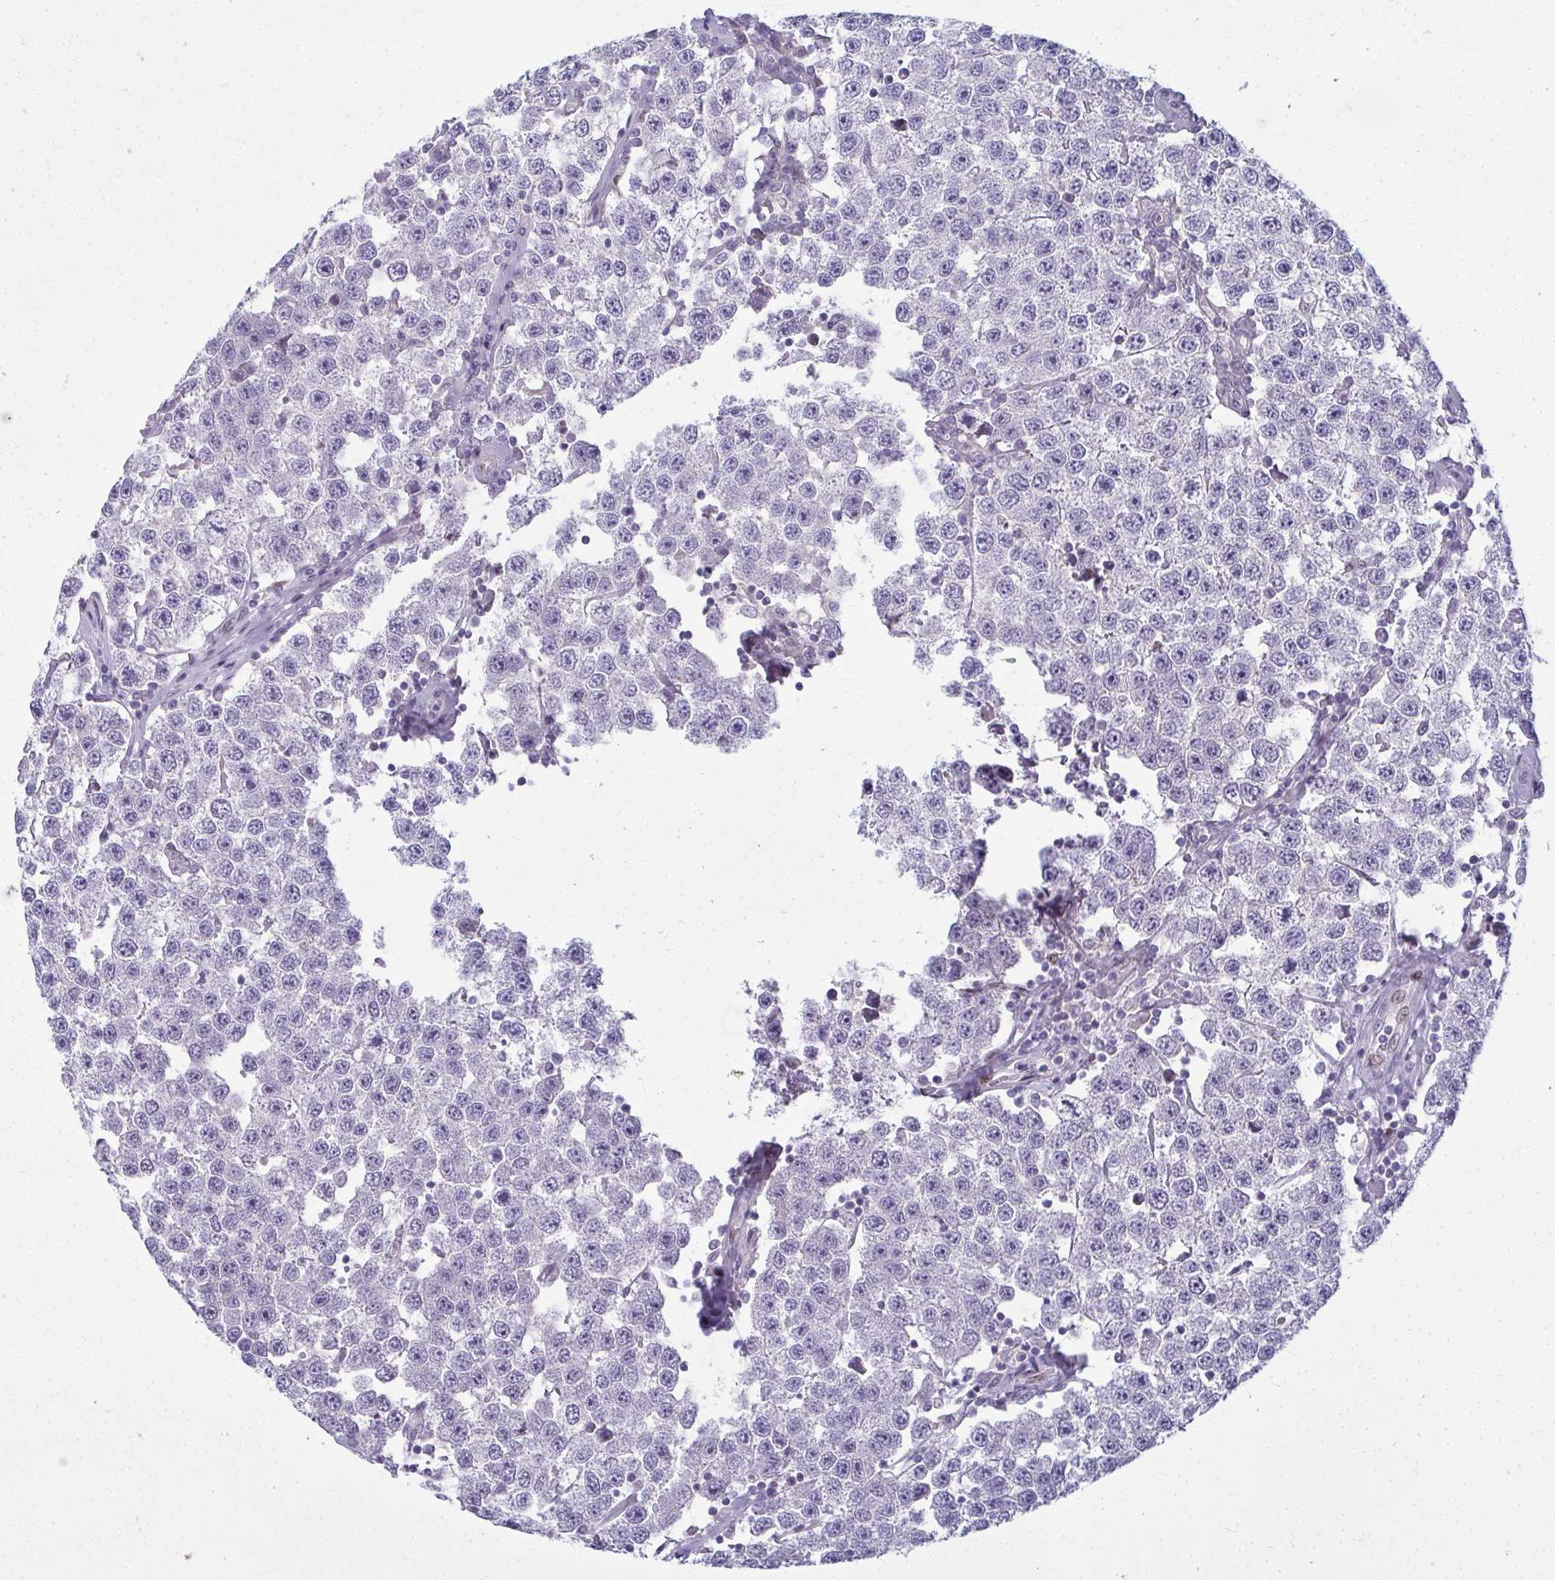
{"staining": {"intensity": "negative", "quantity": "none", "location": "none"}, "tissue": "testis cancer", "cell_type": "Tumor cells", "image_type": "cancer", "snomed": [{"axis": "morphology", "description": "Seminoma, NOS"}, {"axis": "topography", "description": "Testis"}], "caption": "Micrograph shows no protein expression in tumor cells of testis cancer (seminoma) tissue.", "gene": "ODF1", "patient": {"sex": "male", "age": 34}}